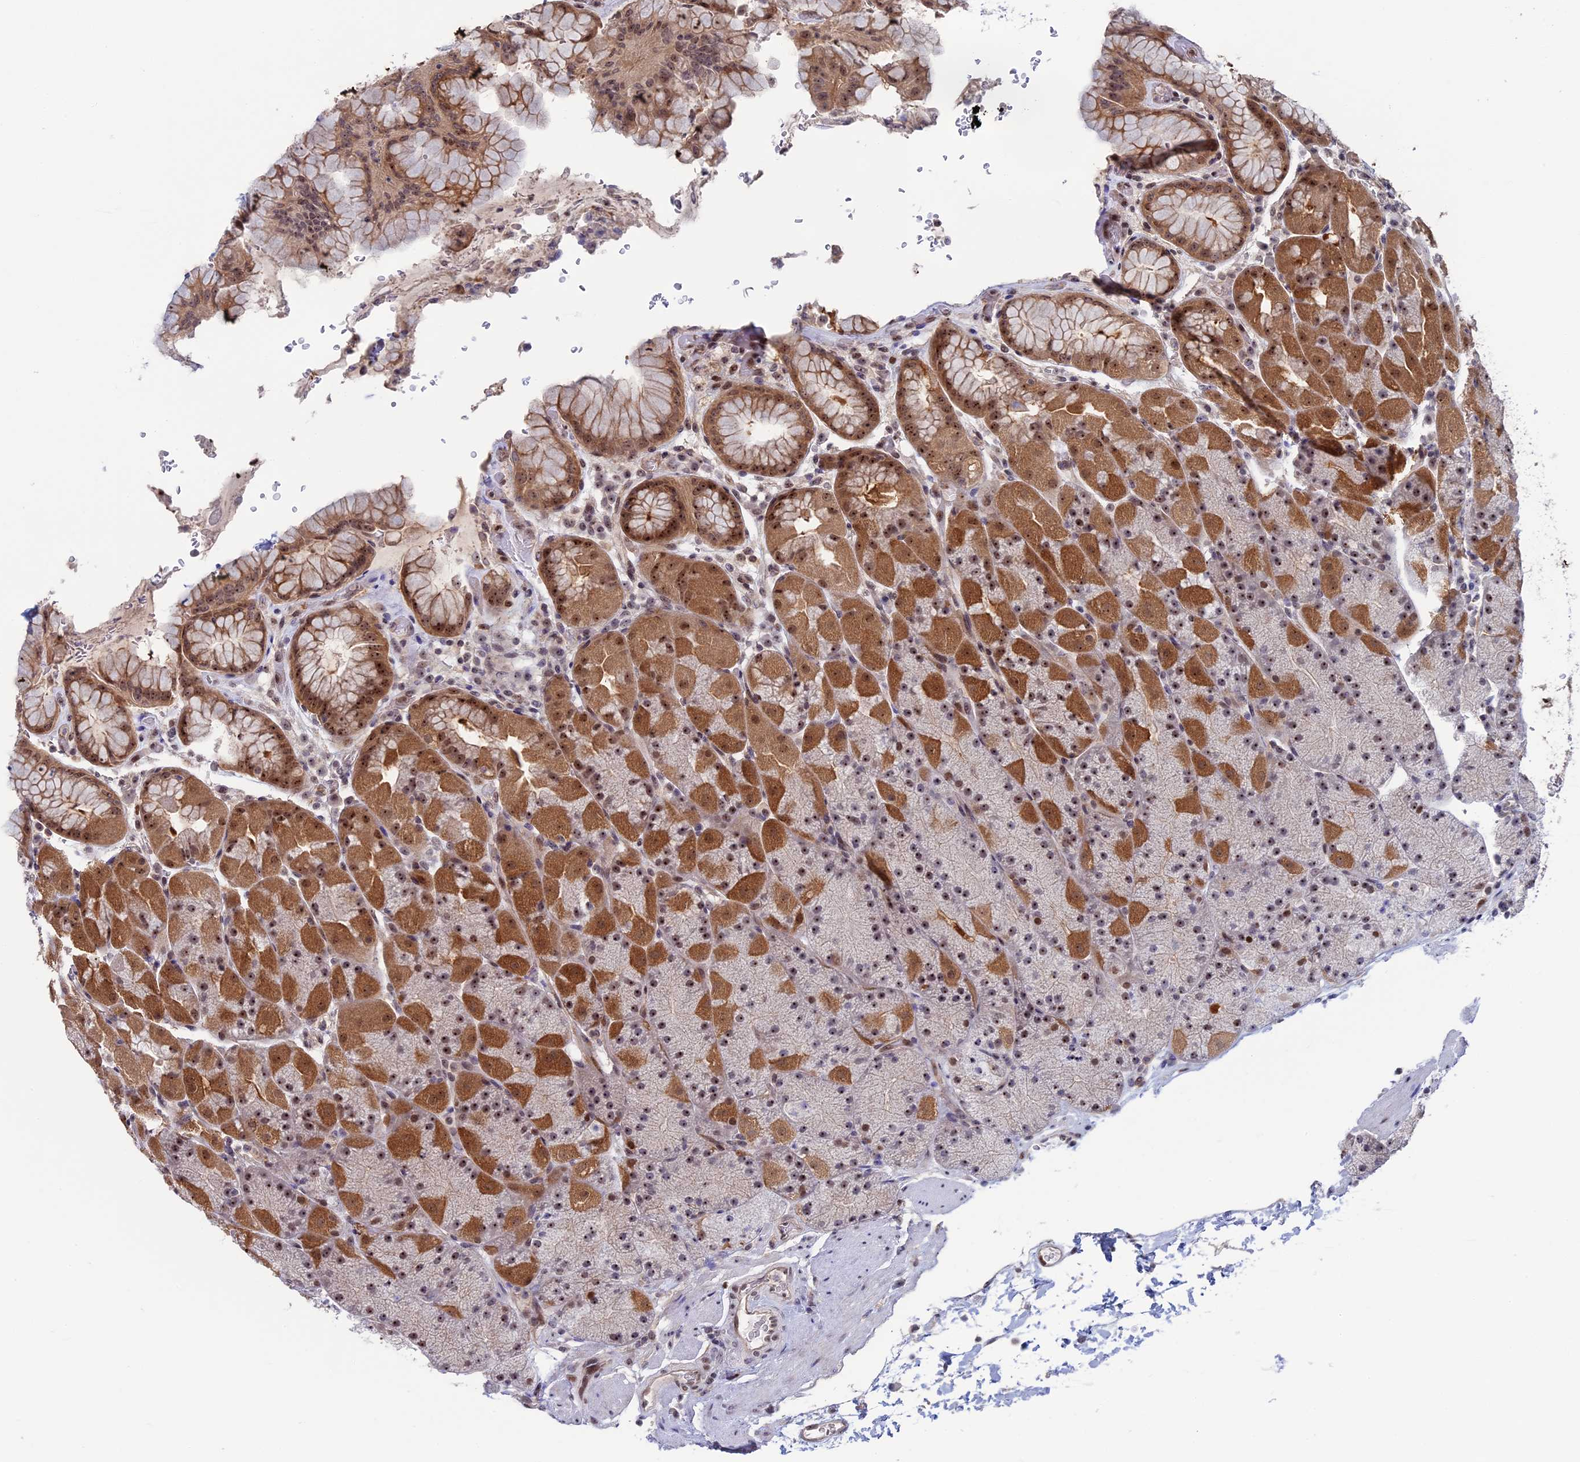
{"staining": {"intensity": "moderate", "quantity": "25%-75%", "location": "cytoplasmic/membranous,nuclear"}, "tissue": "stomach", "cell_type": "Glandular cells", "image_type": "normal", "snomed": [{"axis": "morphology", "description": "Normal tissue, NOS"}, {"axis": "topography", "description": "Stomach, upper"}, {"axis": "topography", "description": "Stomach, lower"}], "caption": "Glandular cells demonstrate medium levels of moderate cytoplasmic/membranous,nuclear expression in about 25%-75% of cells in unremarkable stomach. (IHC, brightfield microscopy, high magnification).", "gene": "CCDC86", "patient": {"sex": "male", "age": 67}}